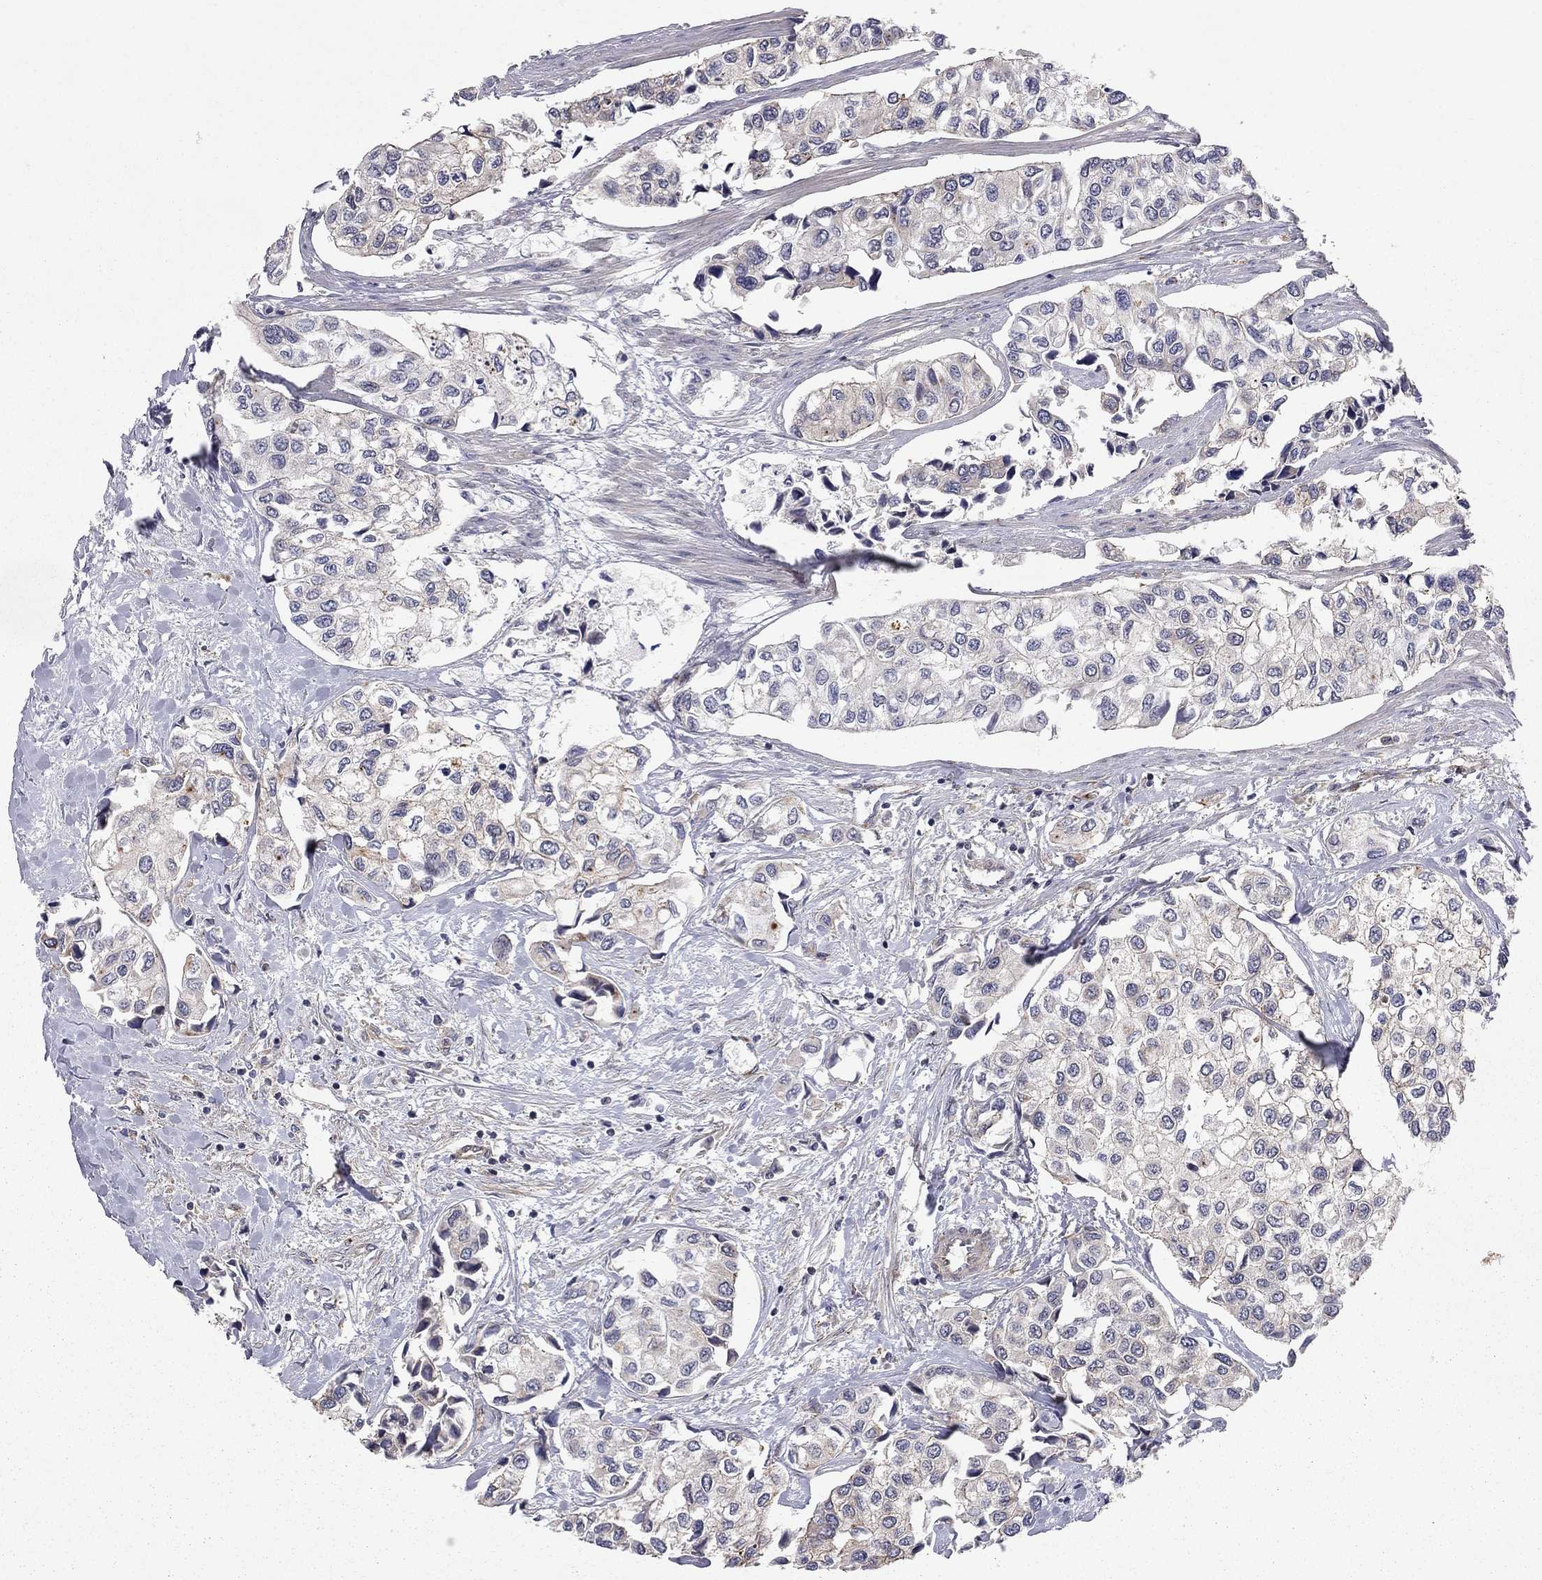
{"staining": {"intensity": "negative", "quantity": "none", "location": "none"}, "tissue": "urothelial cancer", "cell_type": "Tumor cells", "image_type": "cancer", "snomed": [{"axis": "morphology", "description": "Urothelial carcinoma, High grade"}, {"axis": "topography", "description": "Urinary bladder"}], "caption": "An immunohistochemistry (IHC) micrograph of high-grade urothelial carcinoma is shown. There is no staining in tumor cells of high-grade urothelial carcinoma. (DAB IHC with hematoxylin counter stain).", "gene": "RASEF", "patient": {"sex": "male", "age": 73}}